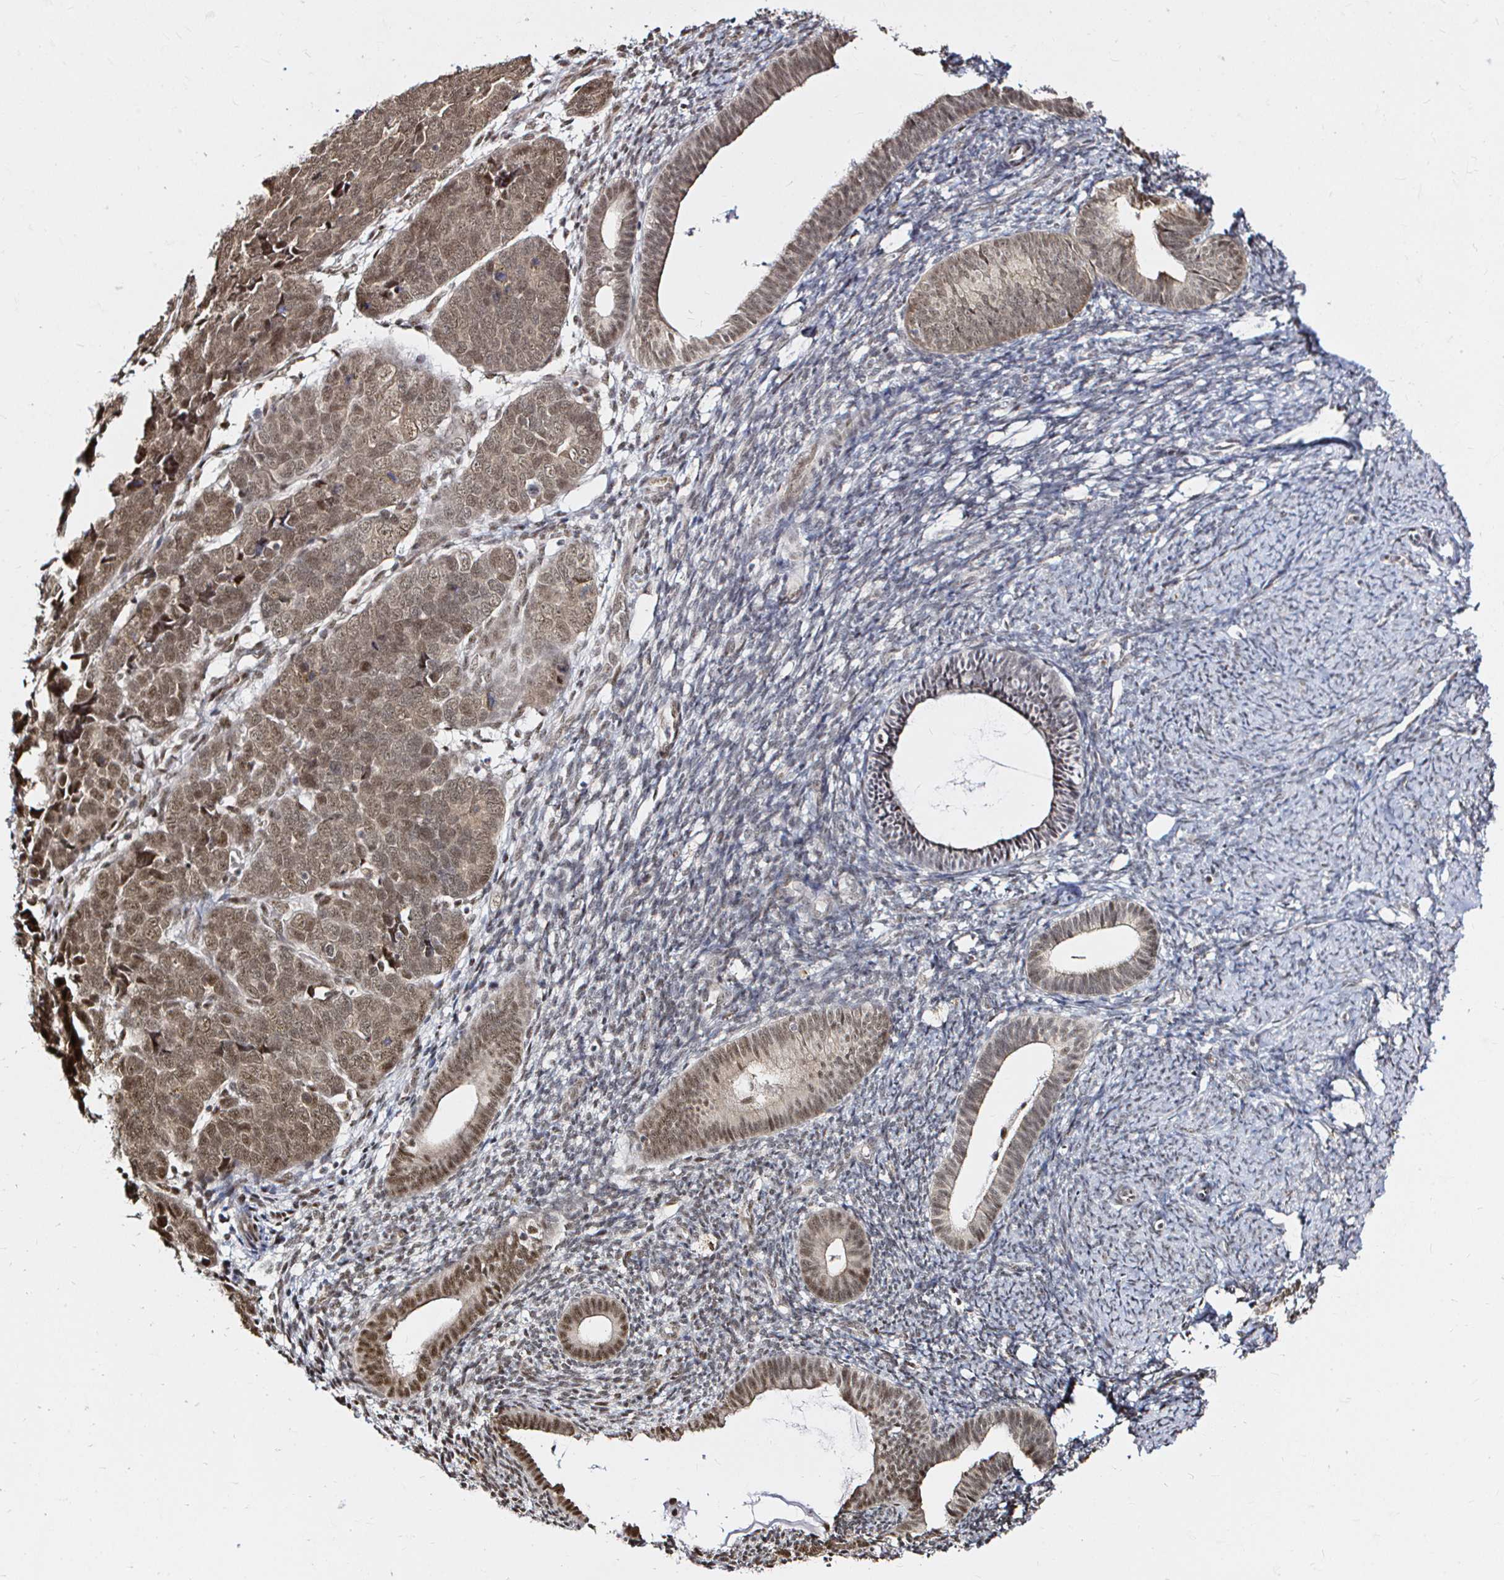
{"staining": {"intensity": "moderate", "quantity": ">75%", "location": "nuclear"}, "tissue": "endometrial cancer", "cell_type": "Tumor cells", "image_type": "cancer", "snomed": [{"axis": "morphology", "description": "Adenocarcinoma, NOS"}, {"axis": "topography", "description": "Endometrium"}], "caption": "Endometrial adenocarcinoma stained with immunohistochemistry exhibits moderate nuclear expression in approximately >75% of tumor cells.", "gene": "SNRPC", "patient": {"sex": "female", "age": 82}}